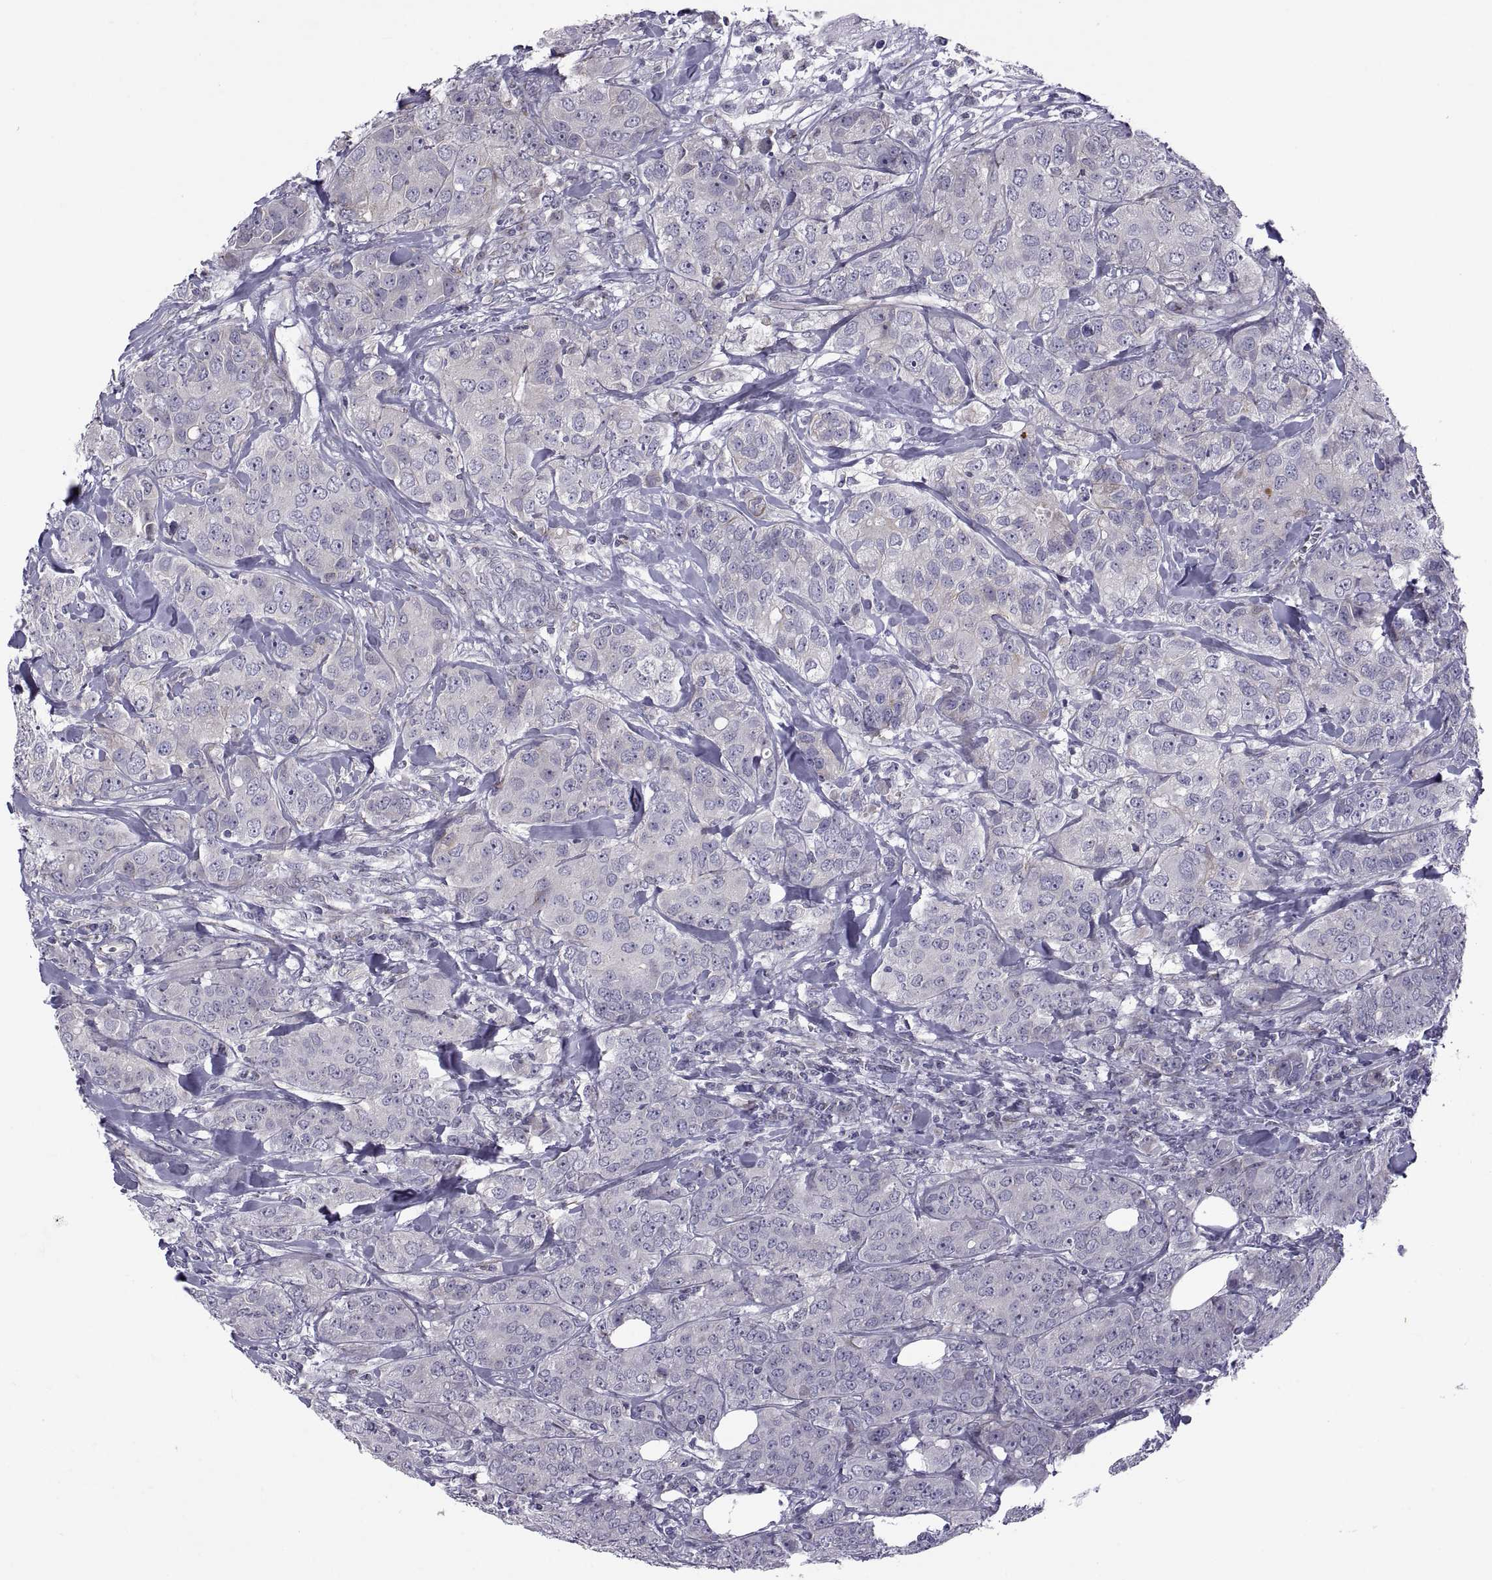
{"staining": {"intensity": "negative", "quantity": "none", "location": "none"}, "tissue": "breast cancer", "cell_type": "Tumor cells", "image_type": "cancer", "snomed": [{"axis": "morphology", "description": "Duct carcinoma"}, {"axis": "topography", "description": "Breast"}], "caption": "The micrograph demonstrates no staining of tumor cells in breast cancer (intraductal carcinoma).", "gene": "TMEM158", "patient": {"sex": "female", "age": 43}}